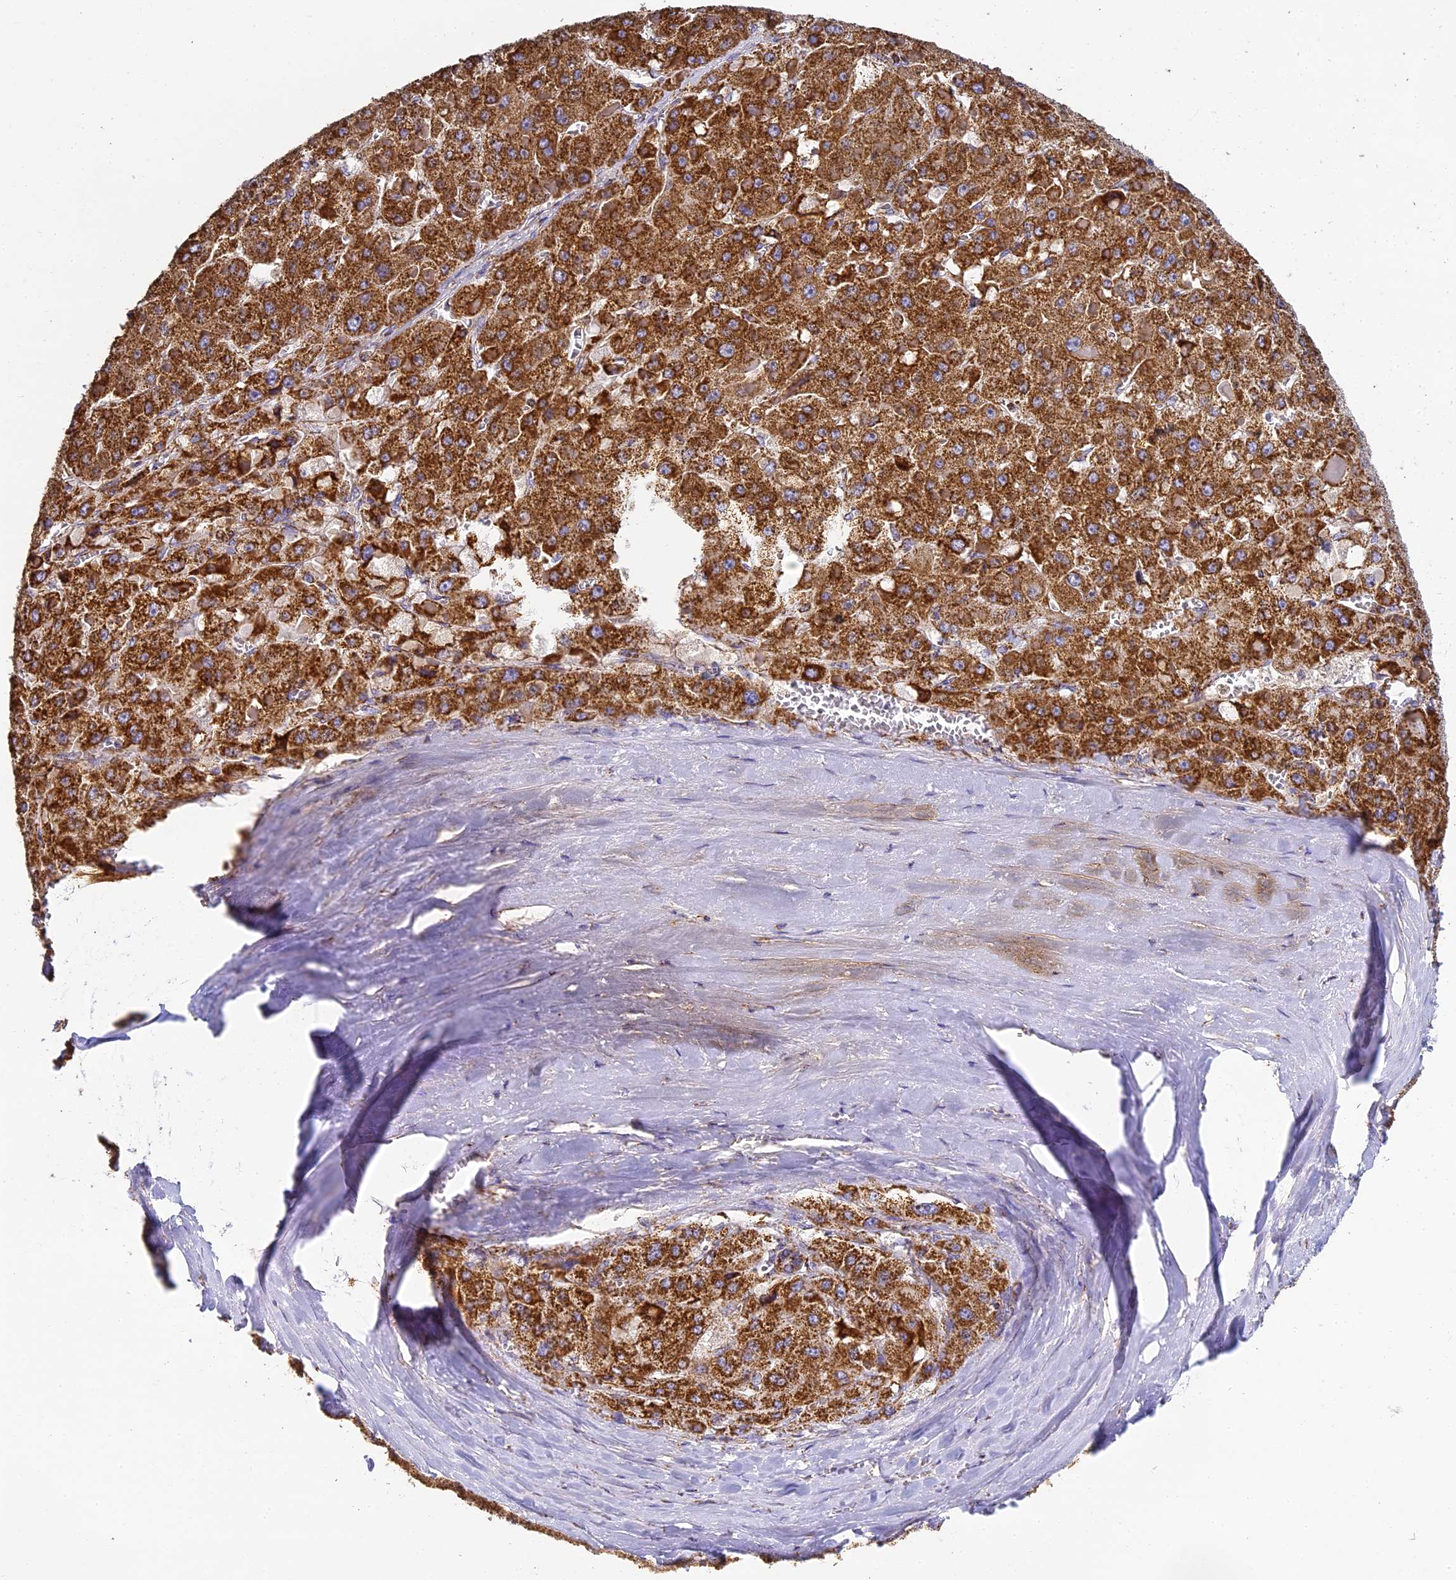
{"staining": {"intensity": "strong", "quantity": ">75%", "location": "cytoplasmic/membranous"}, "tissue": "liver cancer", "cell_type": "Tumor cells", "image_type": "cancer", "snomed": [{"axis": "morphology", "description": "Carcinoma, Hepatocellular, NOS"}, {"axis": "topography", "description": "Liver"}], "caption": "Tumor cells show high levels of strong cytoplasmic/membranous positivity in about >75% of cells in hepatocellular carcinoma (liver).", "gene": "STK17A", "patient": {"sex": "female", "age": 73}}